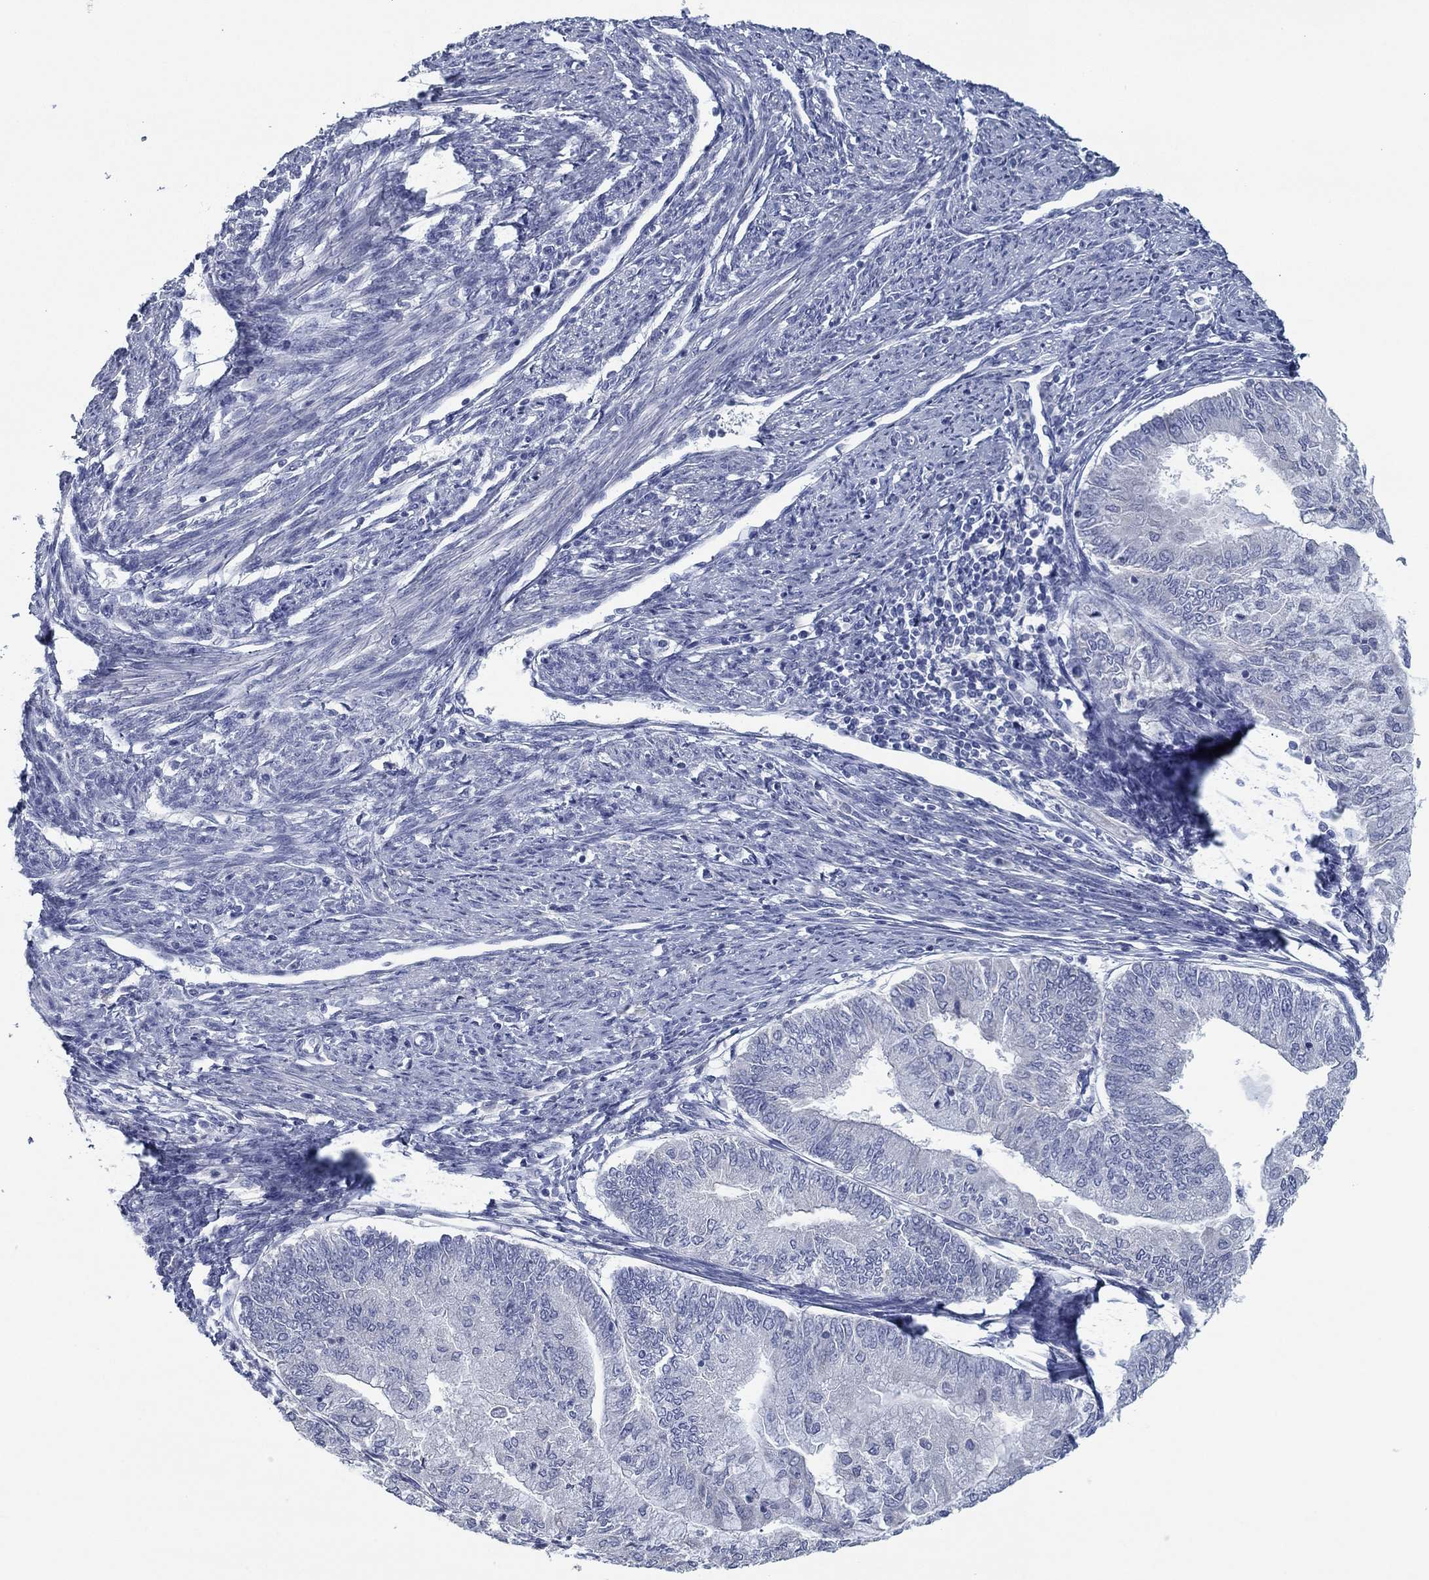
{"staining": {"intensity": "negative", "quantity": "none", "location": "none"}, "tissue": "endometrial cancer", "cell_type": "Tumor cells", "image_type": "cancer", "snomed": [{"axis": "morphology", "description": "Adenocarcinoma, NOS"}, {"axis": "topography", "description": "Endometrium"}], "caption": "There is no significant staining in tumor cells of endometrial cancer (adenocarcinoma). The staining was performed using DAB (3,3'-diaminobenzidine) to visualize the protein expression in brown, while the nuclei were stained in blue with hematoxylin (Magnification: 20x).", "gene": "APOC3", "patient": {"sex": "female", "age": 59}}